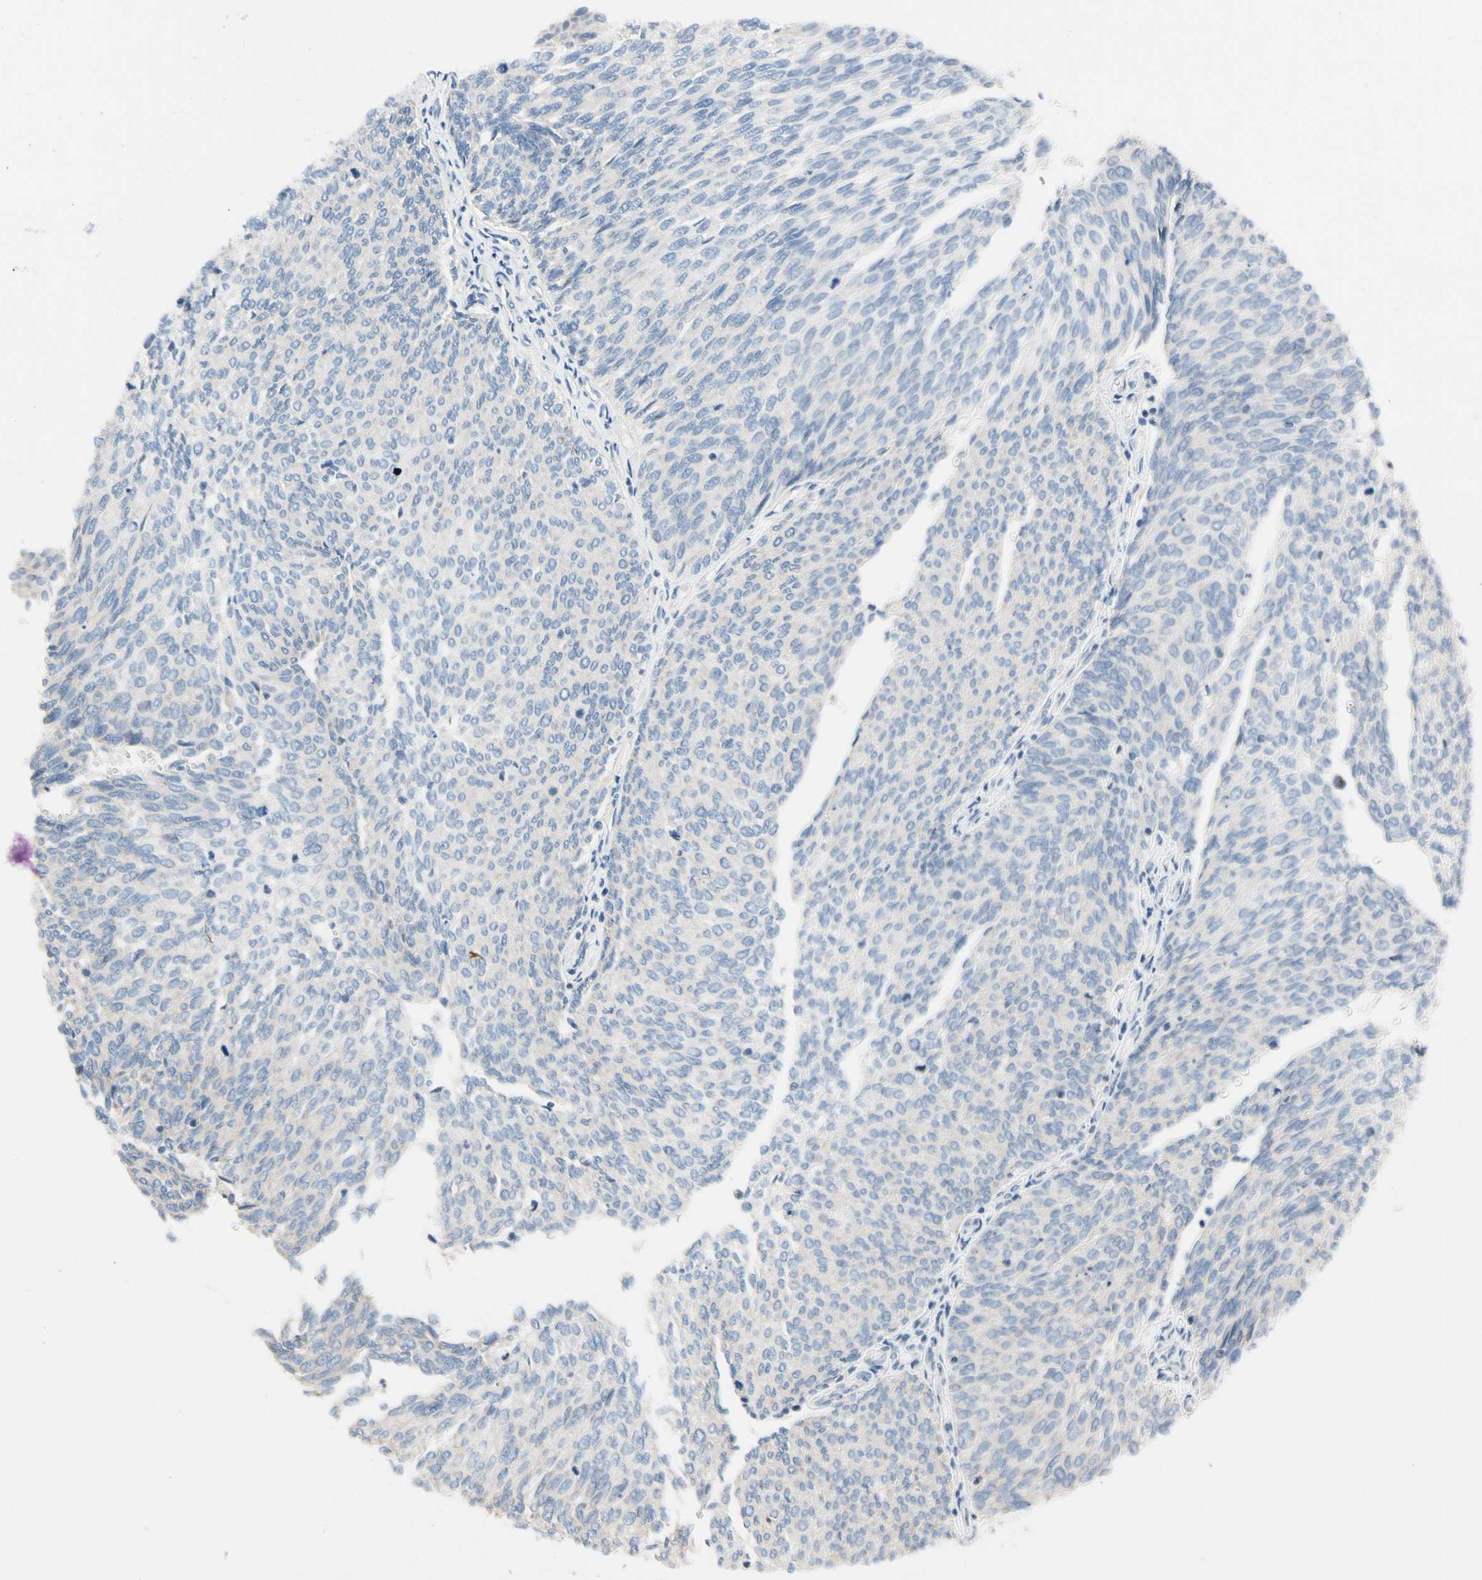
{"staining": {"intensity": "negative", "quantity": "none", "location": "none"}, "tissue": "urothelial cancer", "cell_type": "Tumor cells", "image_type": "cancer", "snomed": [{"axis": "morphology", "description": "Urothelial carcinoma, Low grade"}, {"axis": "topography", "description": "Urinary bladder"}], "caption": "Immunohistochemical staining of human low-grade urothelial carcinoma exhibits no significant staining in tumor cells.", "gene": "SOX30", "patient": {"sex": "female", "age": 79}}